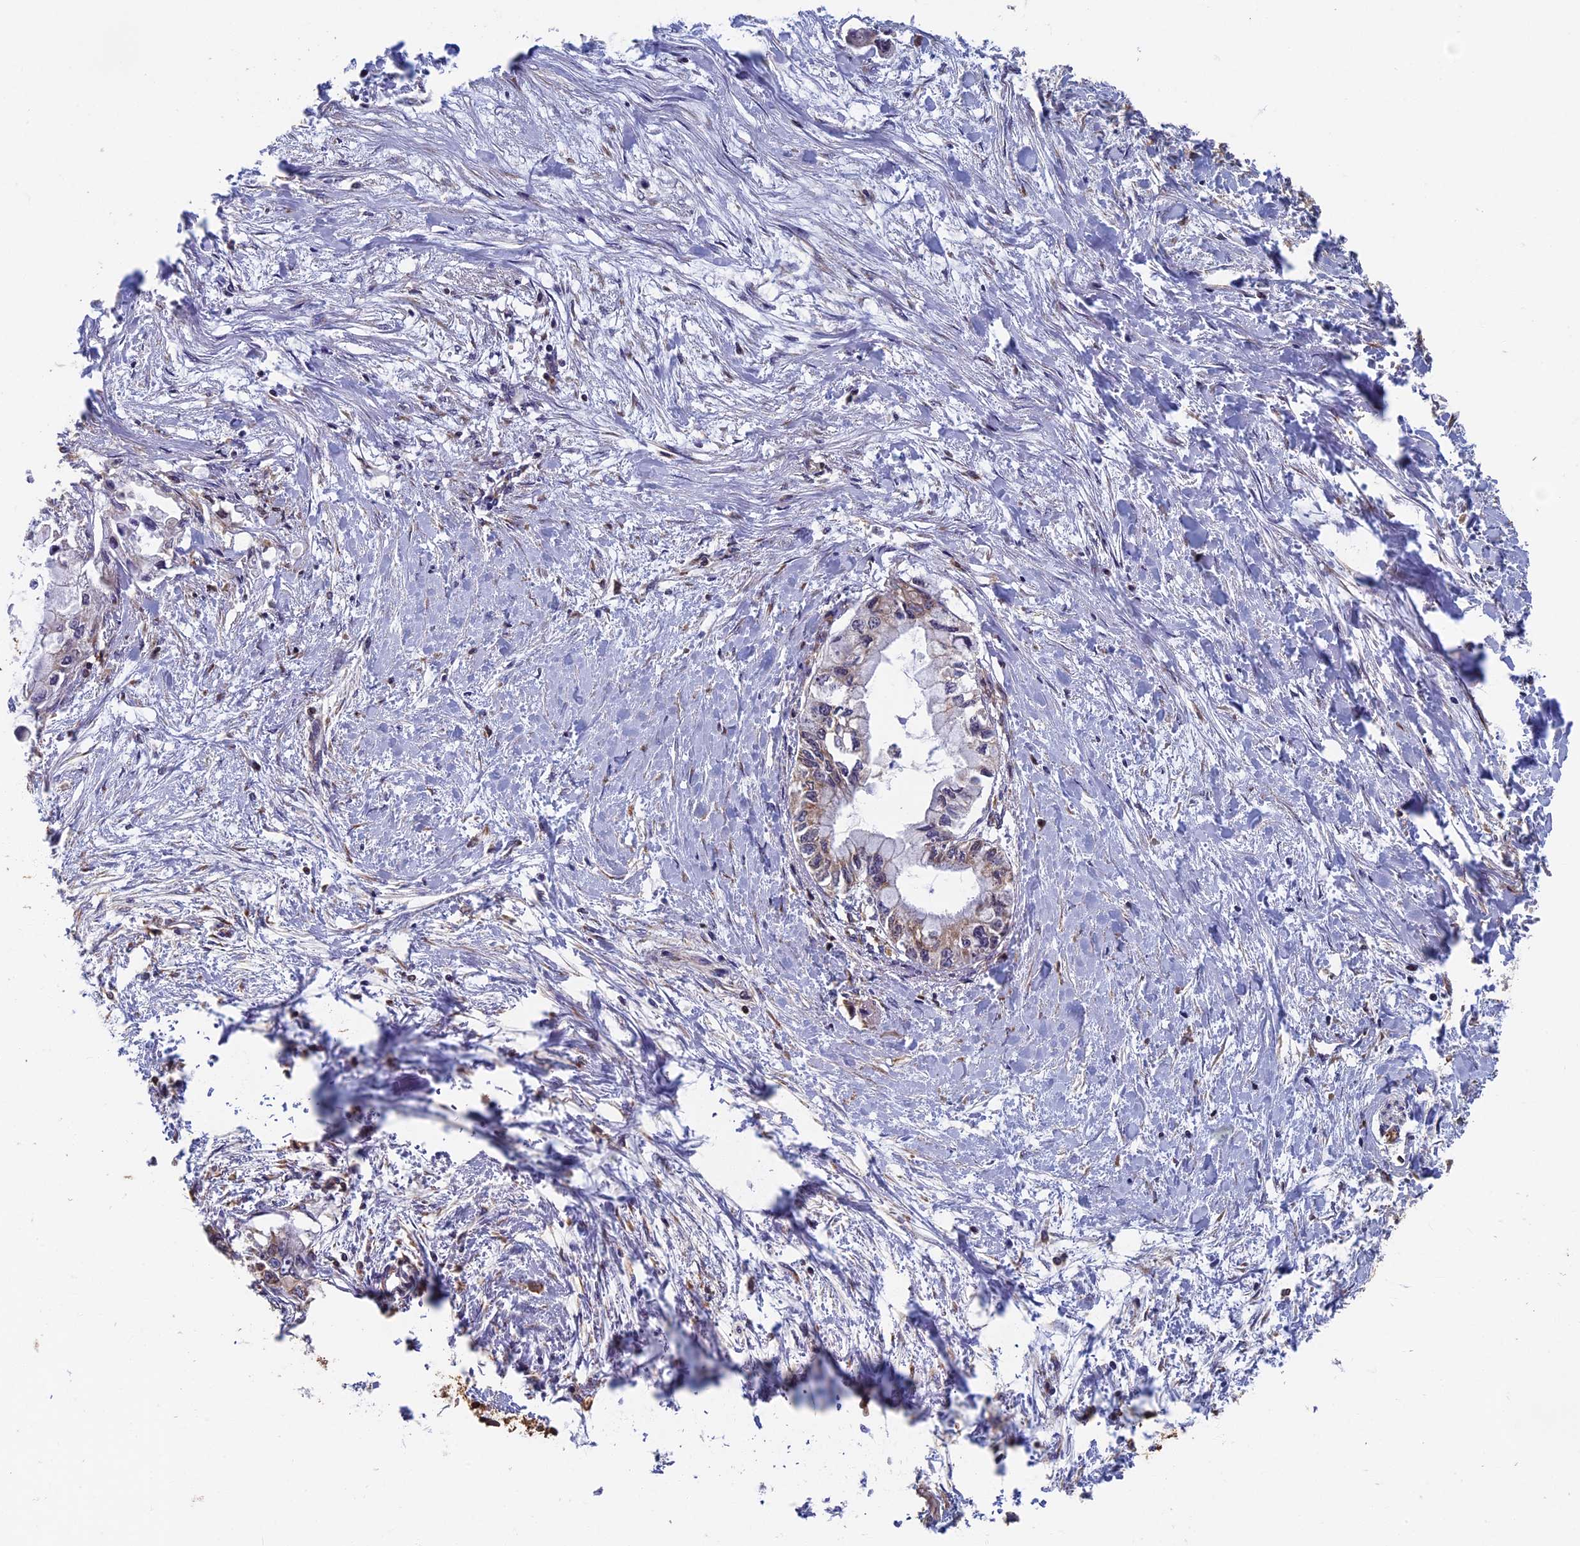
{"staining": {"intensity": "weak", "quantity": "<25%", "location": "cytoplasmic/membranous"}, "tissue": "pancreatic cancer", "cell_type": "Tumor cells", "image_type": "cancer", "snomed": [{"axis": "morphology", "description": "Adenocarcinoma, NOS"}, {"axis": "topography", "description": "Pancreas"}], "caption": "Adenocarcinoma (pancreatic) was stained to show a protein in brown. There is no significant staining in tumor cells.", "gene": "RASGRF1", "patient": {"sex": "male", "age": 48}}